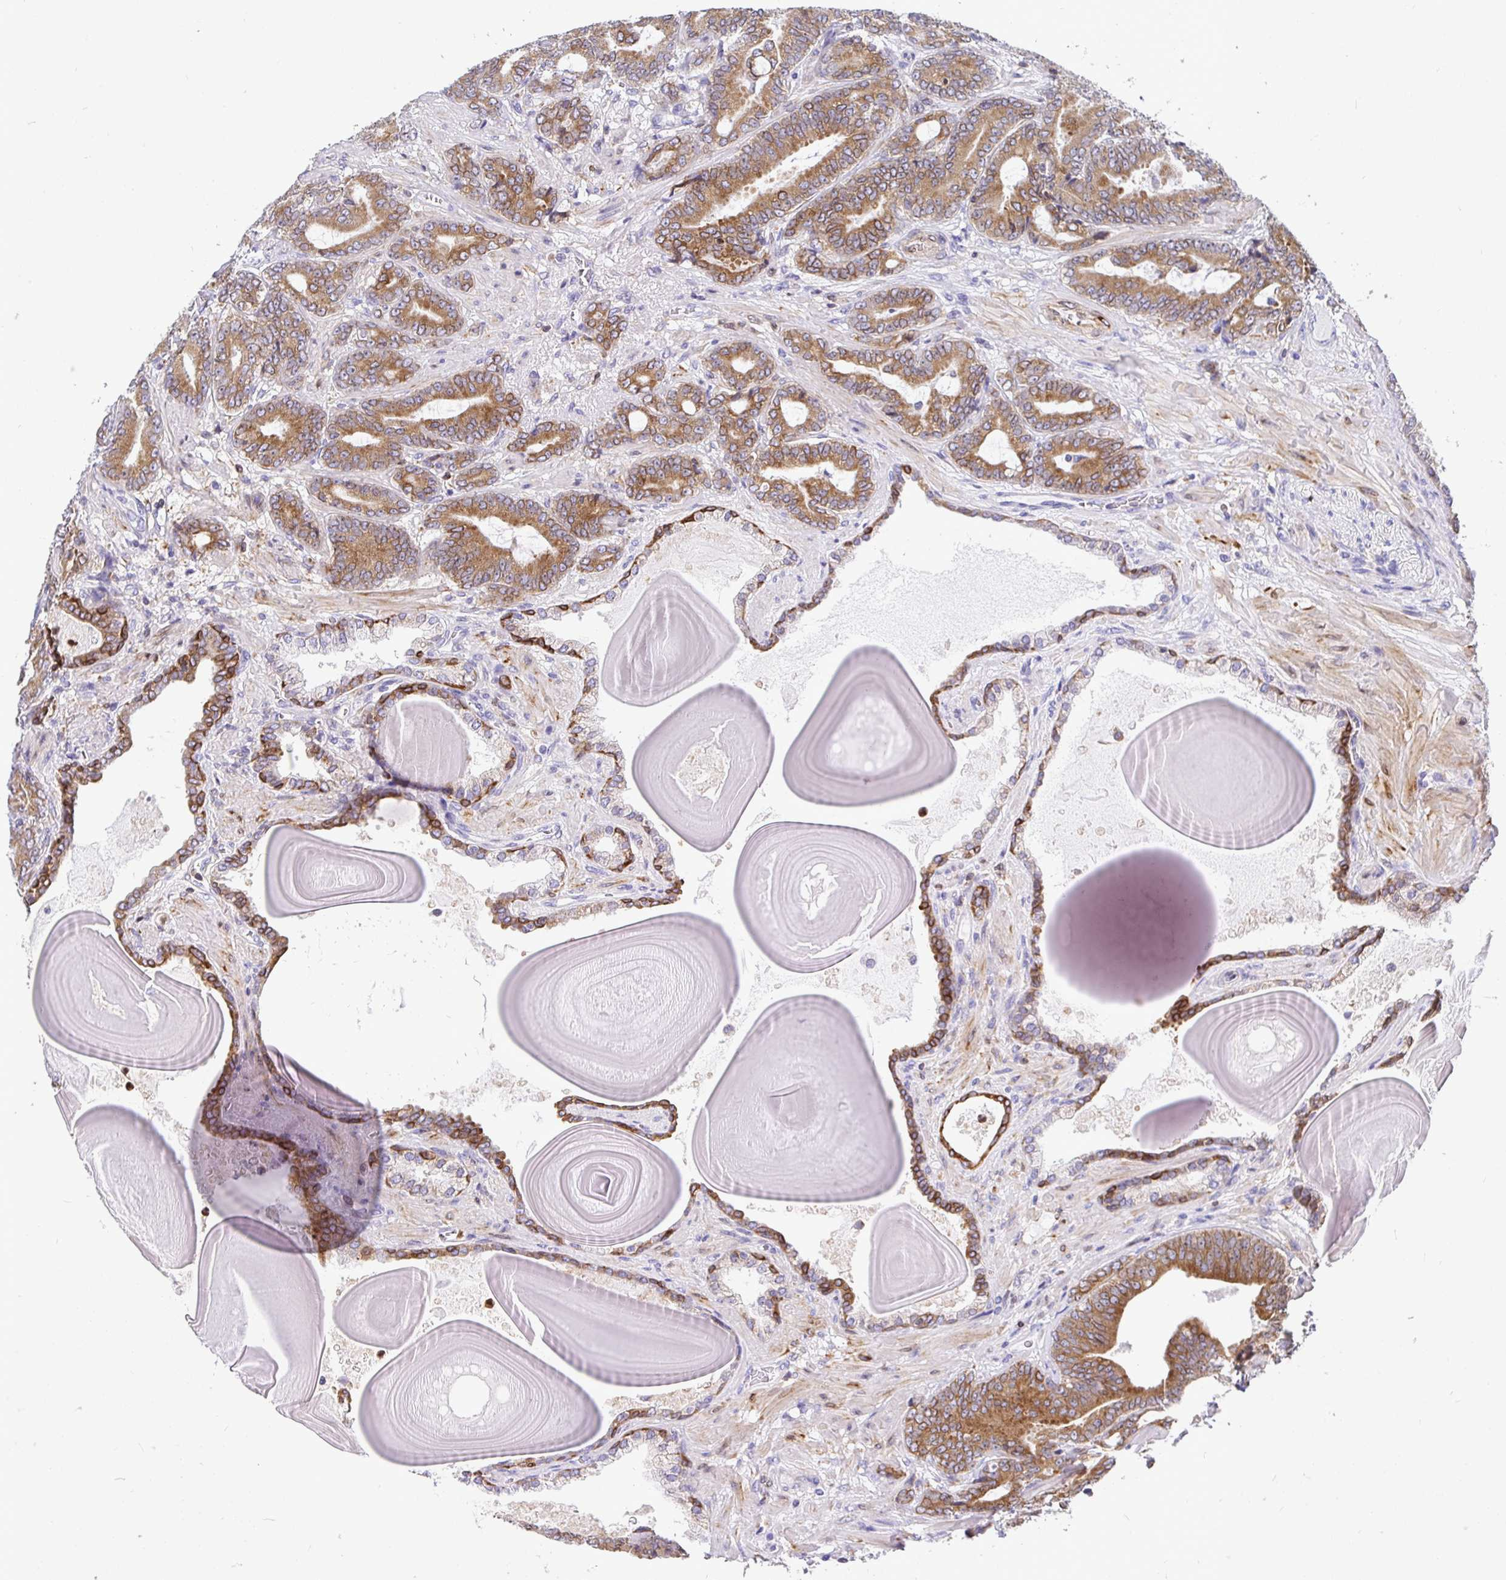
{"staining": {"intensity": "moderate", "quantity": ">75%", "location": "cytoplasmic/membranous"}, "tissue": "prostate cancer", "cell_type": "Tumor cells", "image_type": "cancer", "snomed": [{"axis": "morphology", "description": "Adenocarcinoma, High grade"}, {"axis": "topography", "description": "Prostate"}], "caption": "This histopathology image shows immunohistochemistry (IHC) staining of prostate cancer (adenocarcinoma (high-grade)), with medium moderate cytoplasmic/membranous staining in approximately >75% of tumor cells.", "gene": "TP53I11", "patient": {"sex": "male", "age": 62}}